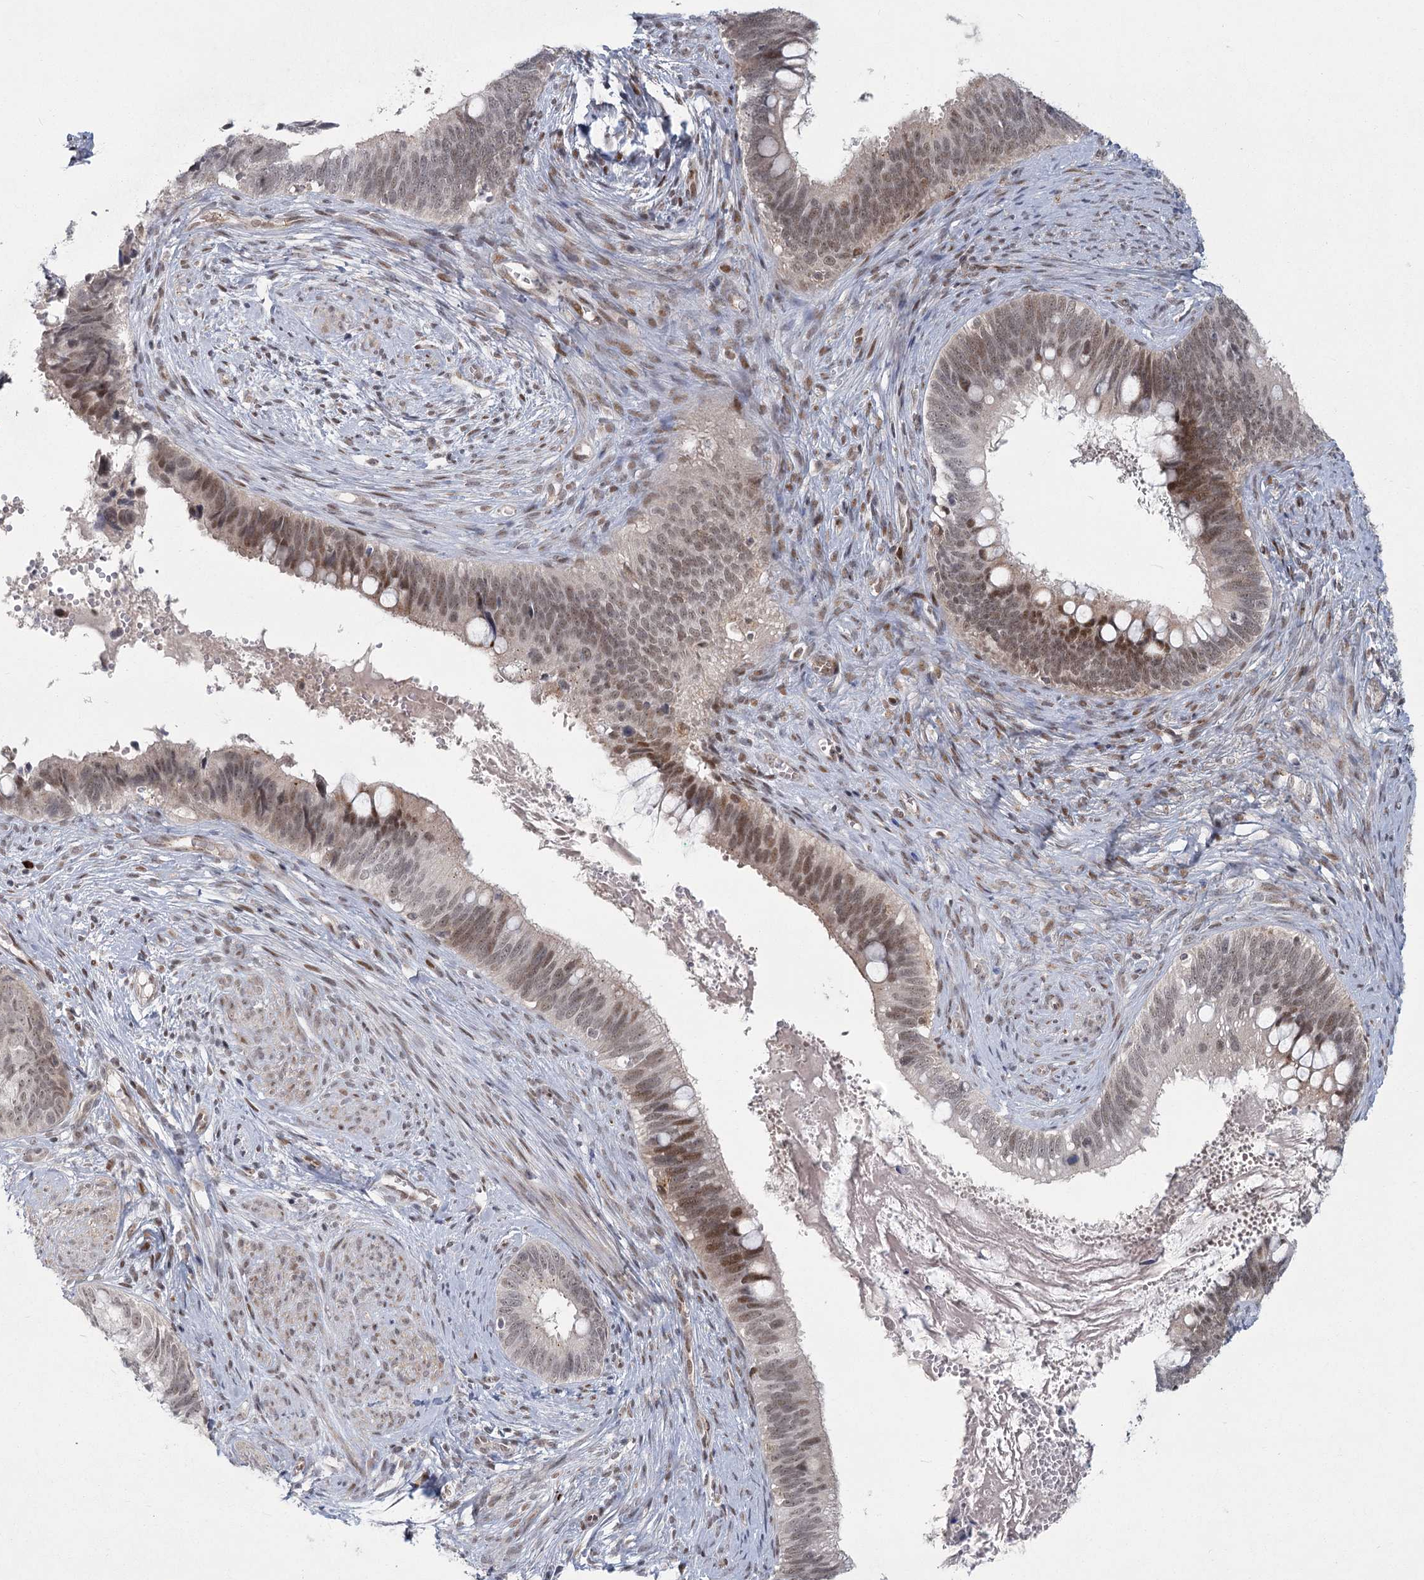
{"staining": {"intensity": "moderate", "quantity": "25%-75%", "location": "nuclear"}, "tissue": "cervical cancer", "cell_type": "Tumor cells", "image_type": "cancer", "snomed": [{"axis": "morphology", "description": "Adenocarcinoma, NOS"}, {"axis": "topography", "description": "Cervix"}], "caption": "Cervical cancer stained with a protein marker displays moderate staining in tumor cells.", "gene": "CIB4", "patient": {"sex": "female", "age": 42}}